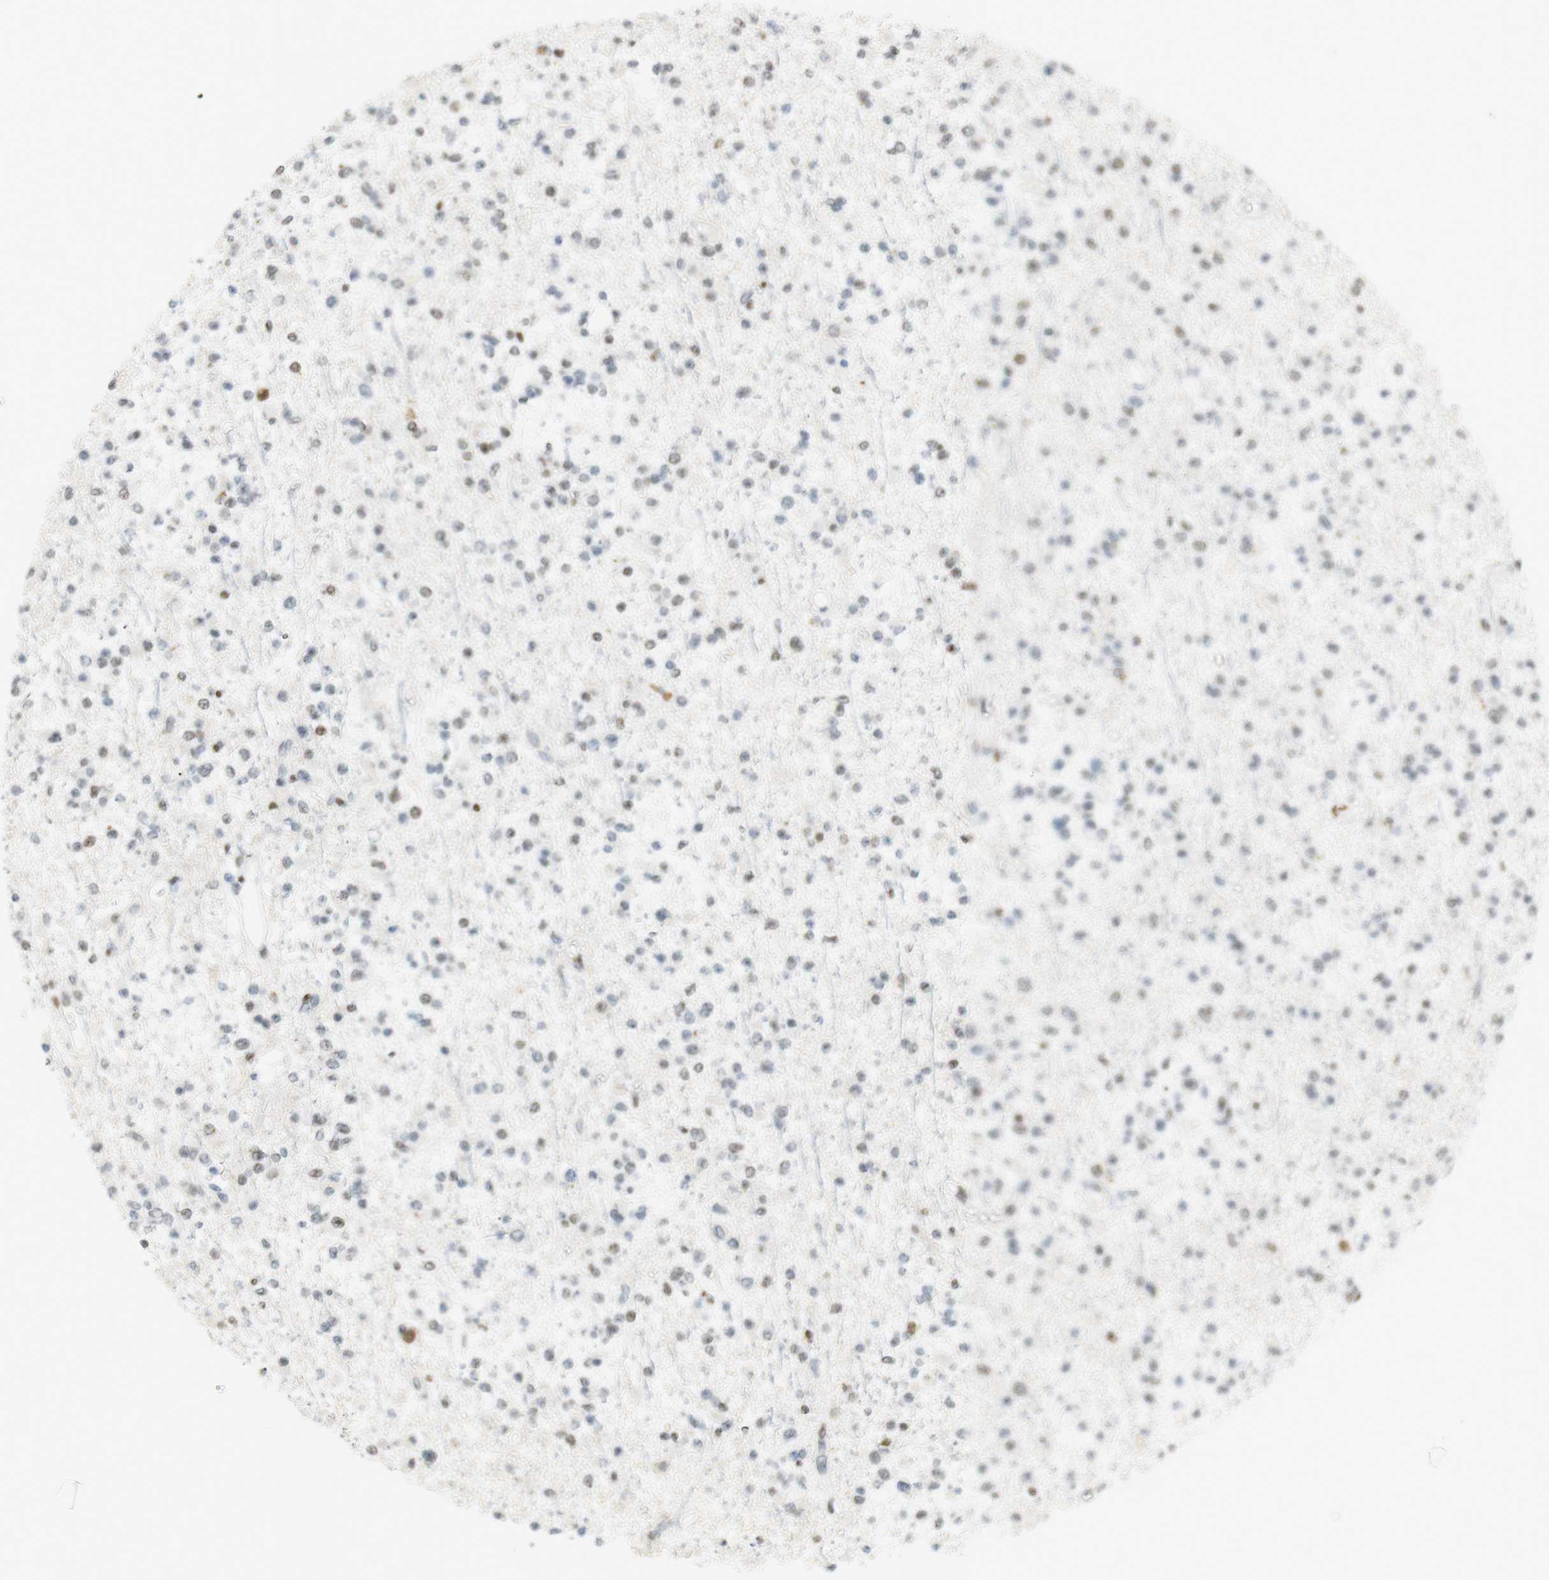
{"staining": {"intensity": "moderate", "quantity": "<25%", "location": "nuclear"}, "tissue": "glioma", "cell_type": "Tumor cells", "image_type": "cancer", "snomed": [{"axis": "morphology", "description": "Glioma, malignant, Low grade"}, {"axis": "topography", "description": "Brain"}], "caption": "The micrograph shows staining of malignant glioma (low-grade), revealing moderate nuclear protein positivity (brown color) within tumor cells.", "gene": "BMI1", "patient": {"sex": "female", "age": 22}}